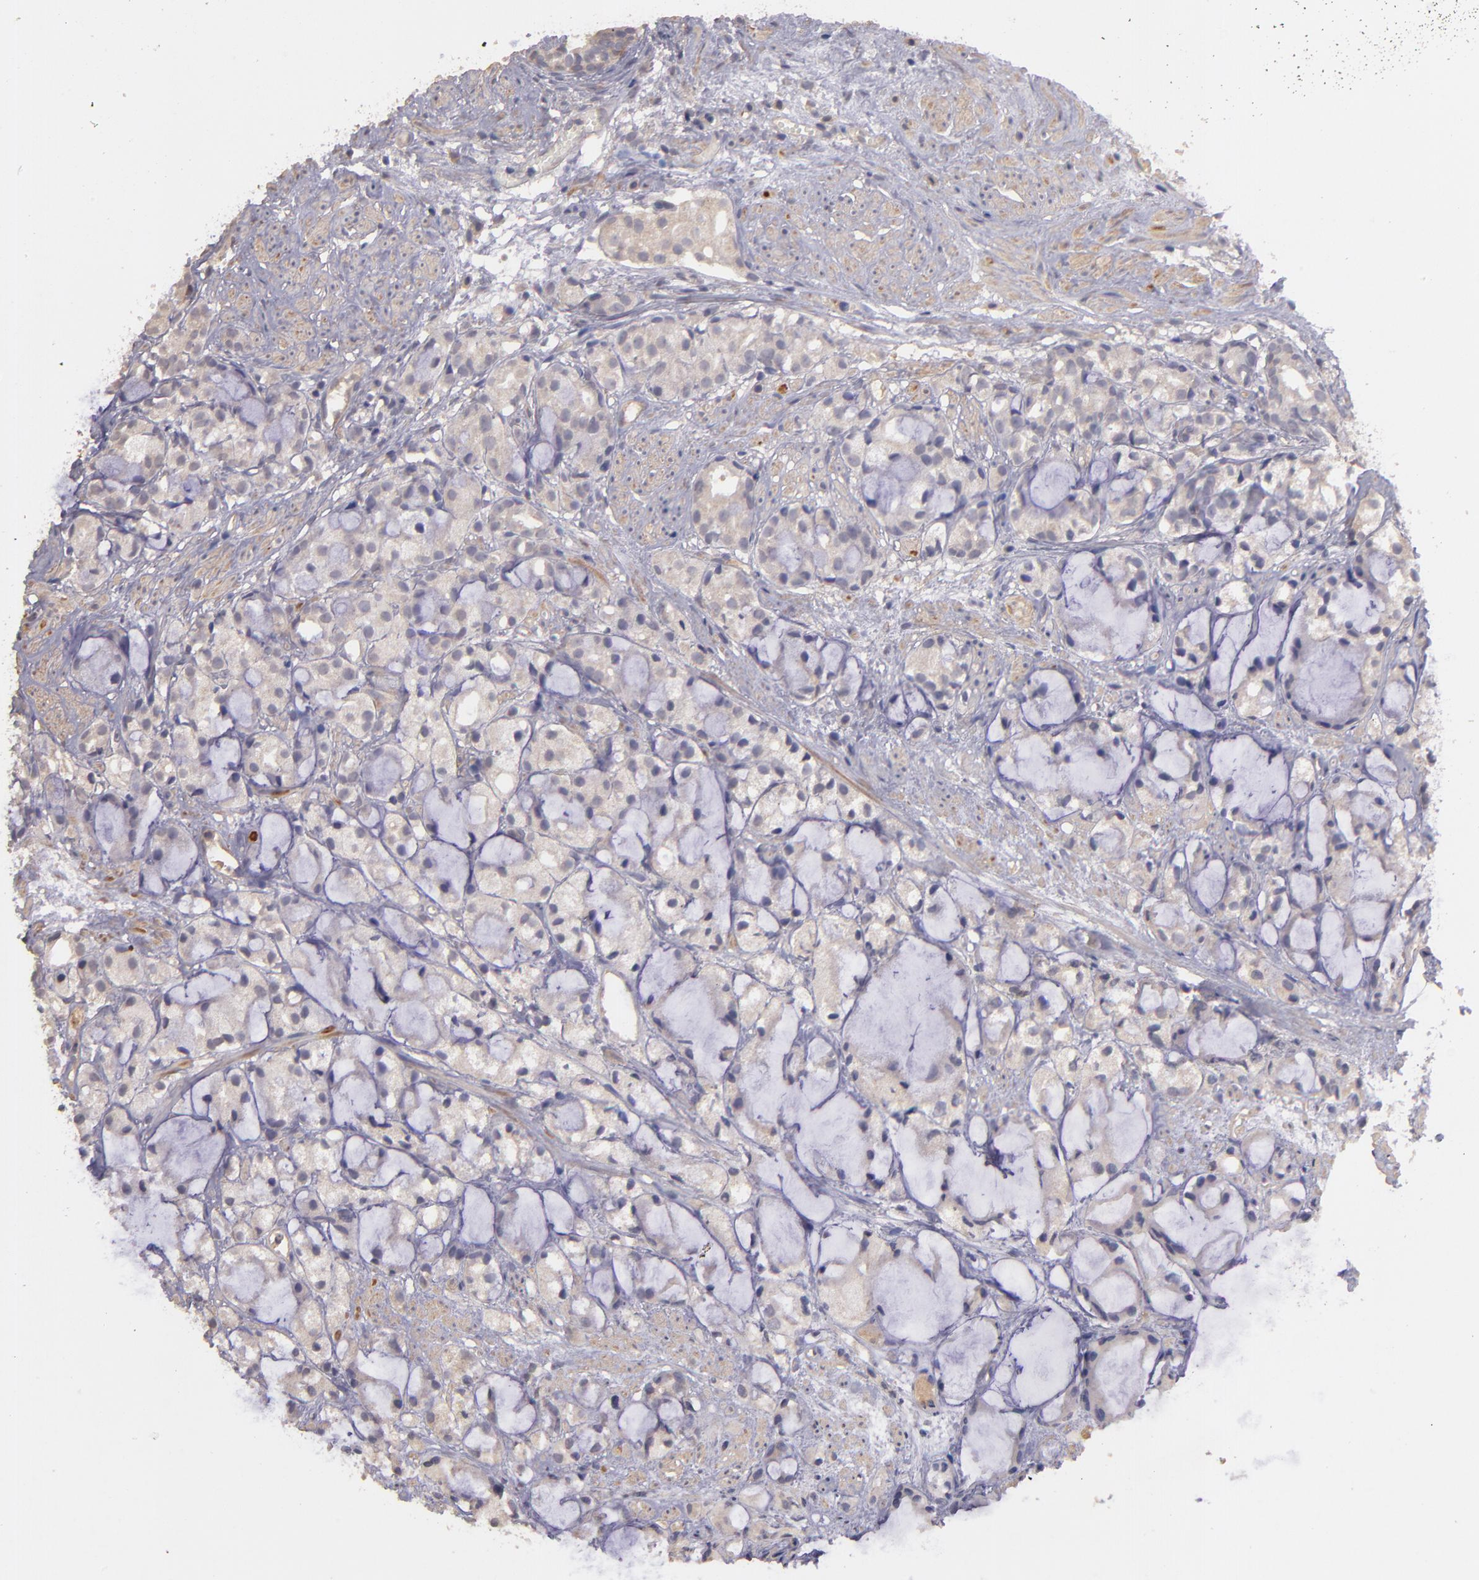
{"staining": {"intensity": "weak", "quantity": "25%-75%", "location": "cytoplasmic/membranous"}, "tissue": "prostate cancer", "cell_type": "Tumor cells", "image_type": "cancer", "snomed": [{"axis": "morphology", "description": "Adenocarcinoma, High grade"}, {"axis": "topography", "description": "Prostate"}], "caption": "Protein analysis of prostate high-grade adenocarcinoma tissue displays weak cytoplasmic/membranous expression in about 25%-75% of tumor cells.", "gene": "GNAZ", "patient": {"sex": "male", "age": 85}}